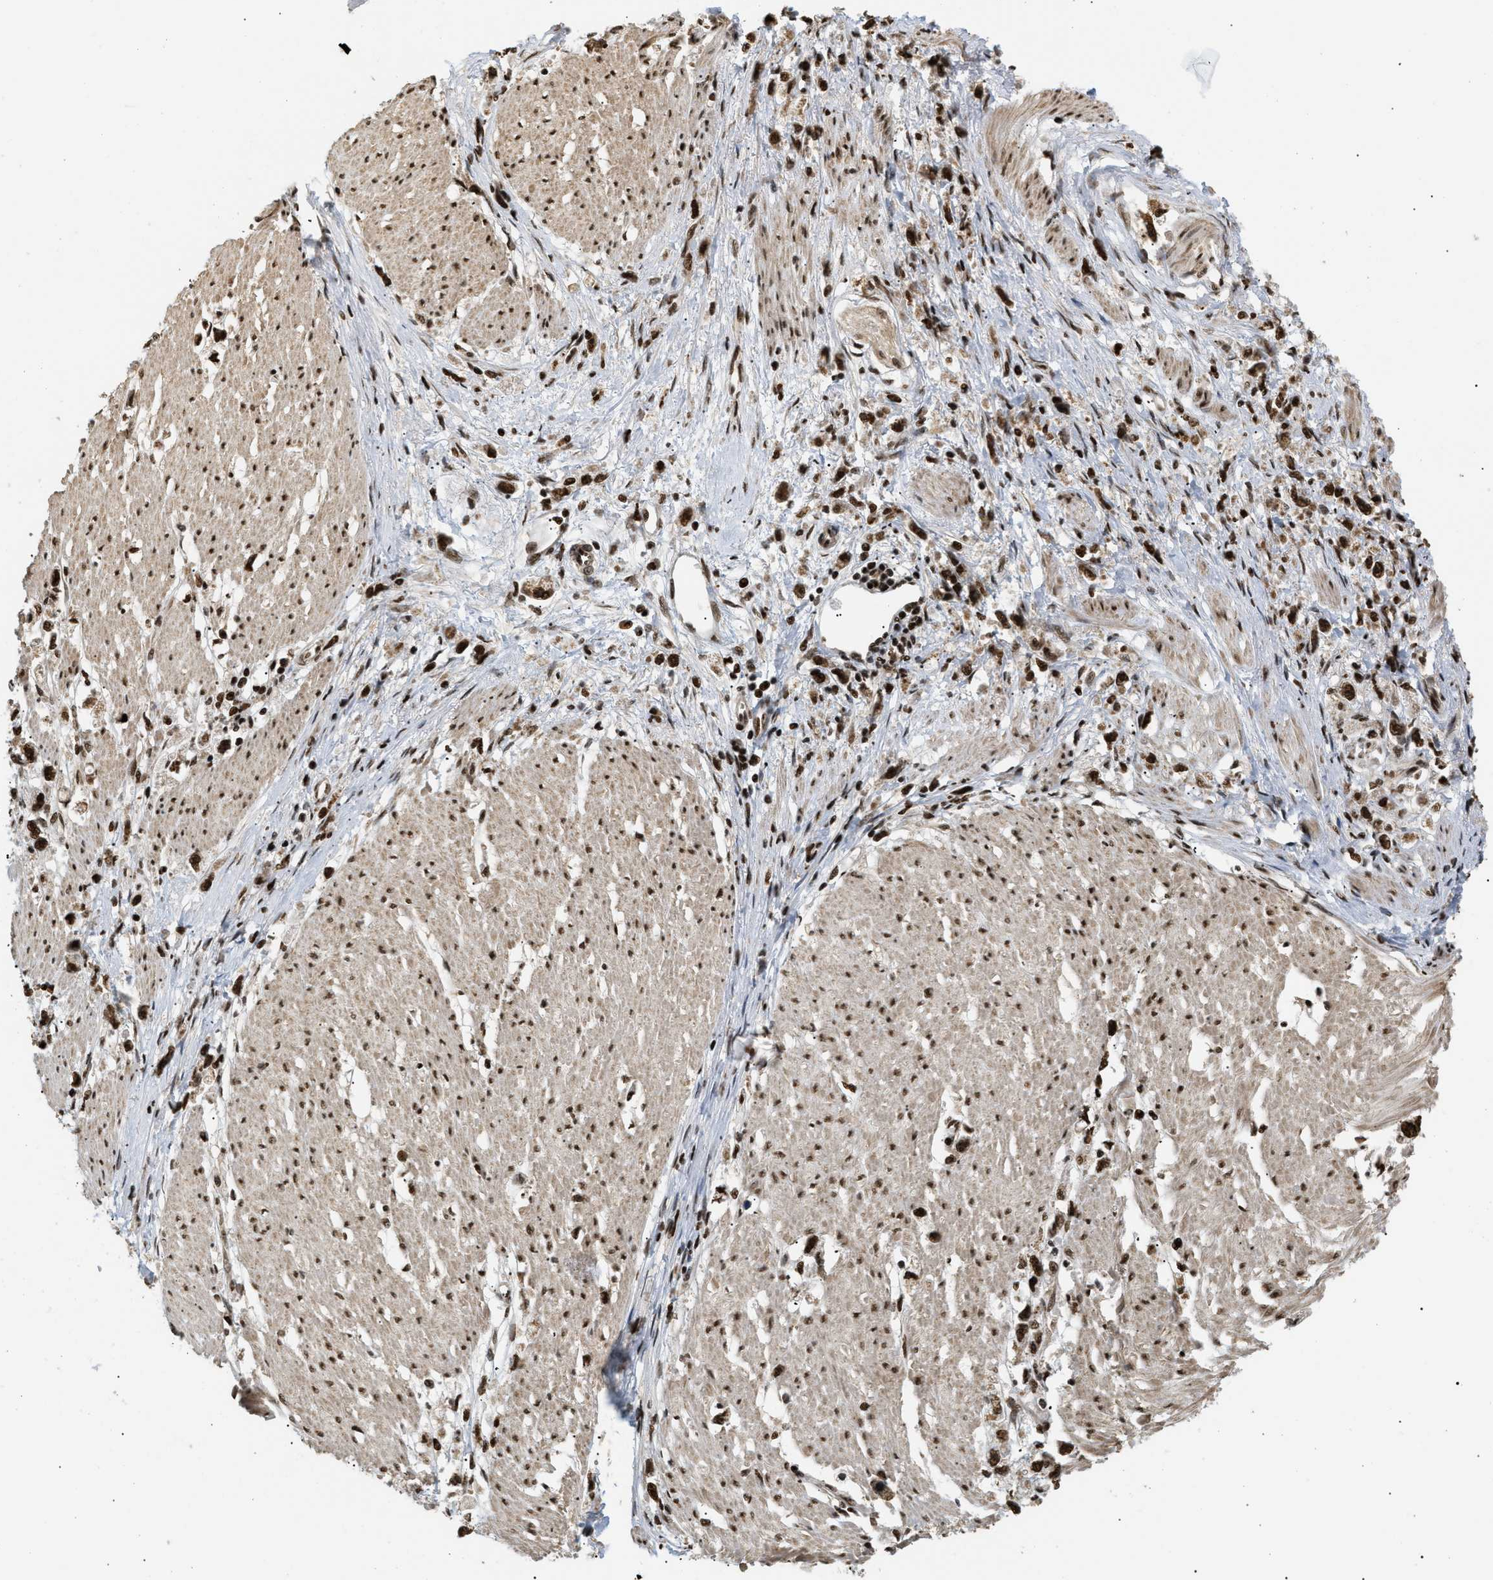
{"staining": {"intensity": "strong", "quantity": ">75%", "location": "nuclear"}, "tissue": "stomach cancer", "cell_type": "Tumor cells", "image_type": "cancer", "snomed": [{"axis": "morphology", "description": "Adenocarcinoma, NOS"}, {"axis": "topography", "description": "Stomach"}], "caption": "Human stomach cancer stained for a protein (brown) shows strong nuclear positive staining in approximately >75% of tumor cells.", "gene": "RBM5", "patient": {"sex": "female", "age": 59}}